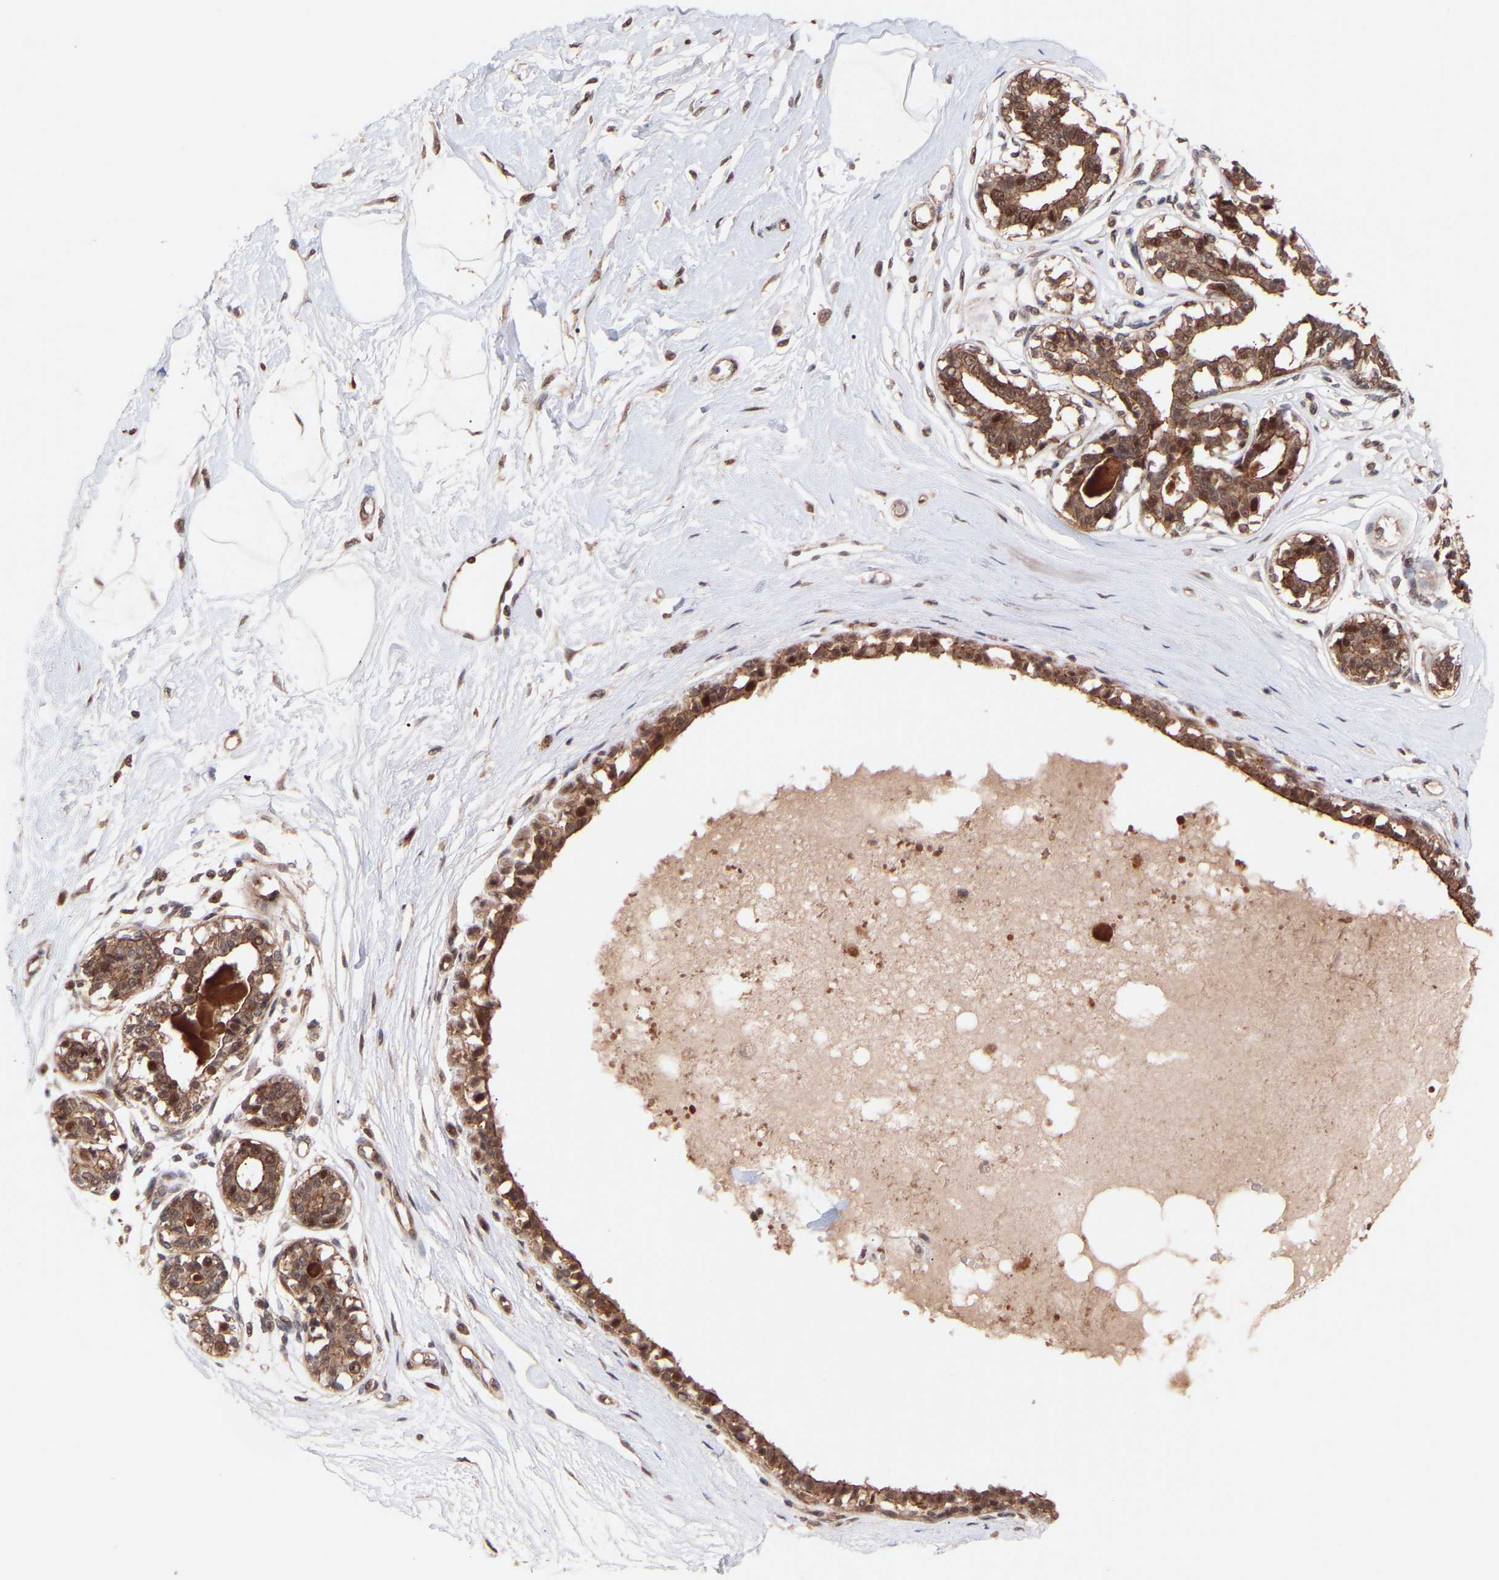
{"staining": {"intensity": "moderate", "quantity": ">75%", "location": "cytoplasmic/membranous"}, "tissue": "breast", "cell_type": "Adipocytes", "image_type": "normal", "snomed": [{"axis": "morphology", "description": "Normal tissue, NOS"}, {"axis": "topography", "description": "Breast"}], "caption": "The image shows immunohistochemical staining of normal breast. There is moderate cytoplasmic/membranous expression is seen in about >75% of adipocytes.", "gene": "PDLIM5", "patient": {"sex": "female", "age": 45}}